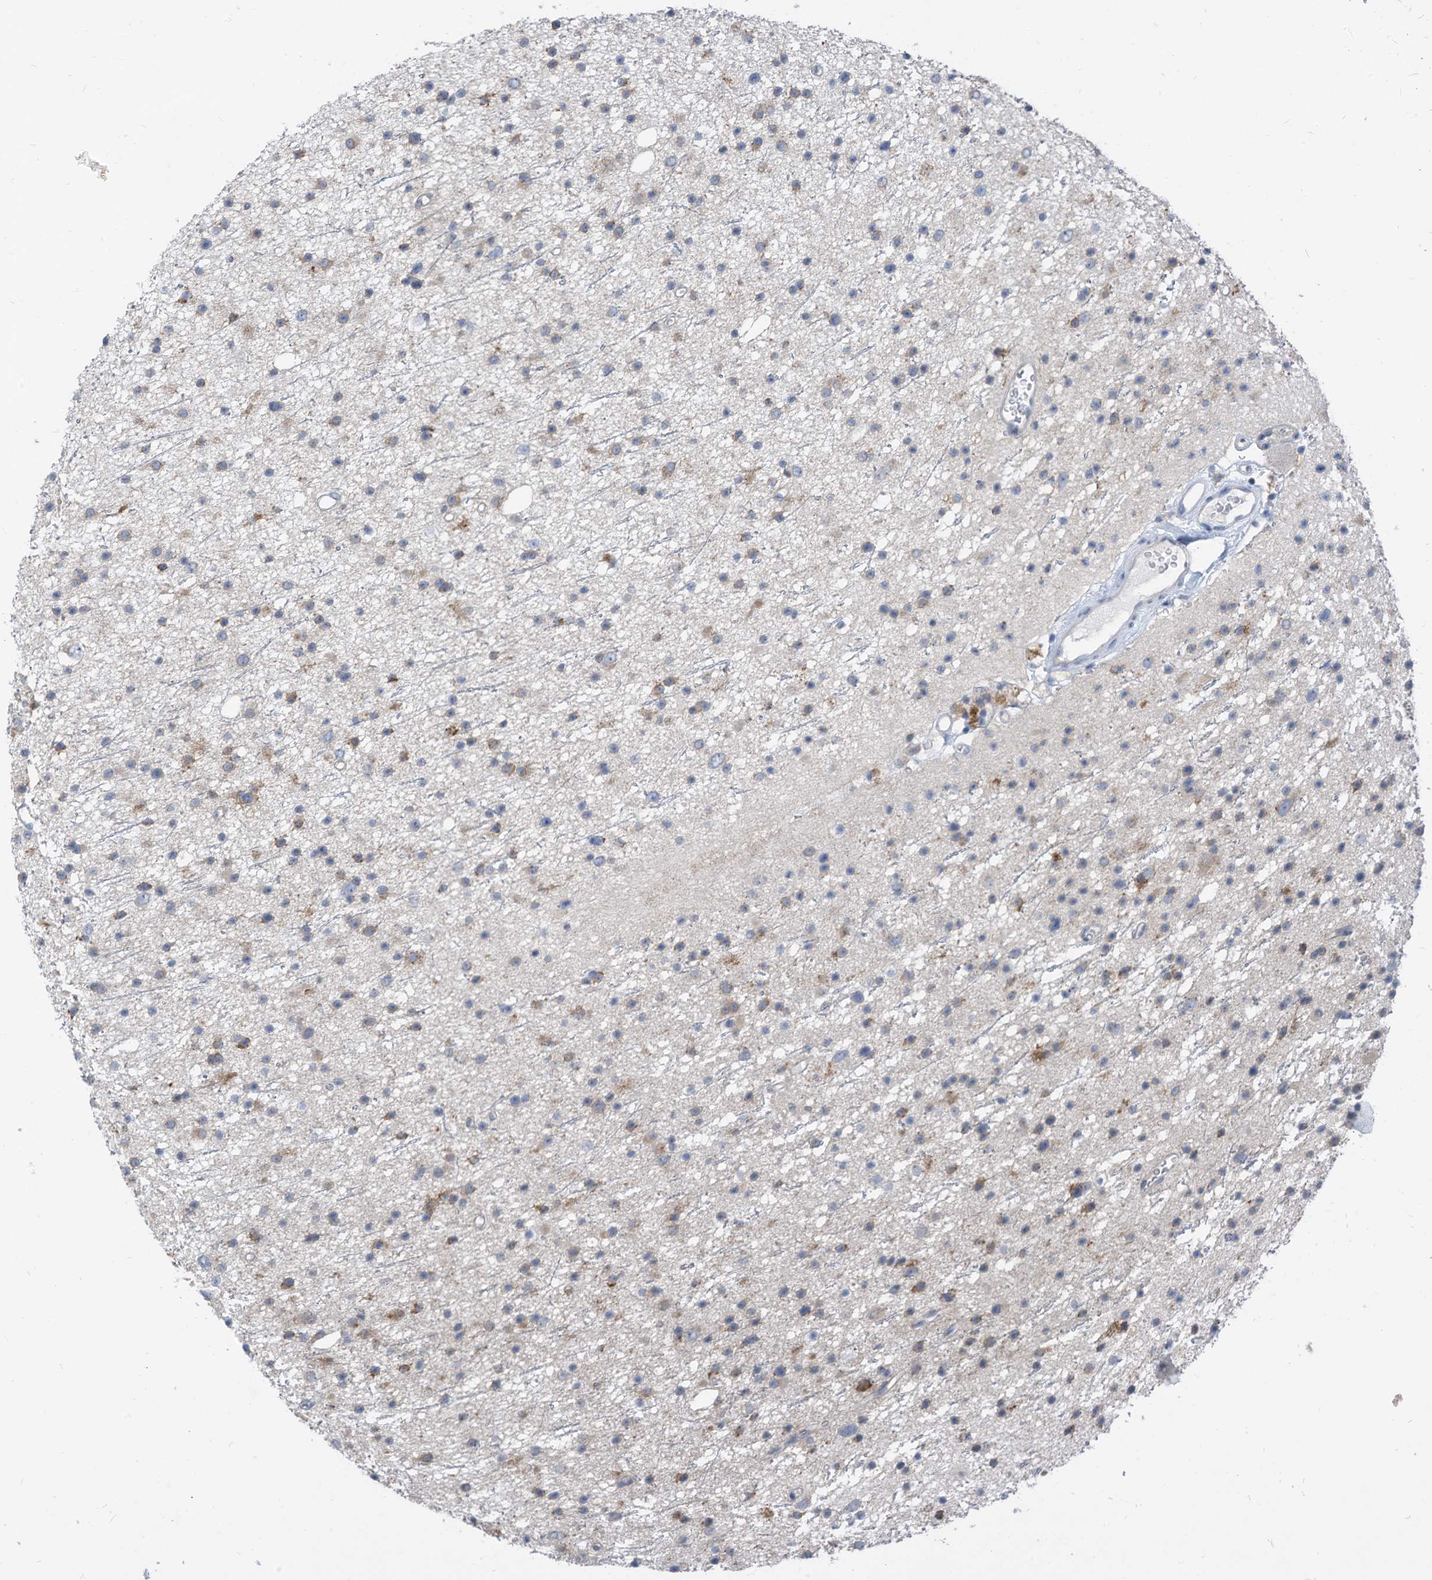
{"staining": {"intensity": "weak", "quantity": "<25%", "location": "cytoplasmic/membranous"}, "tissue": "glioma", "cell_type": "Tumor cells", "image_type": "cancer", "snomed": [{"axis": "morphology", "description": "Glioma, malignant, Low grade"}, {"axis": "topography", "description": "Cerebral cortex"}], "caption": "DAB (3,3'-diaminobenzidine) immunohistochemical staining of glioma exhibits no significant staining in tumor cells. (Brightfield microscopy of DAB immunohistochemistry at high magnification).", "gene": "LDAH", "patient": {"sex": "female", "age": 39}}